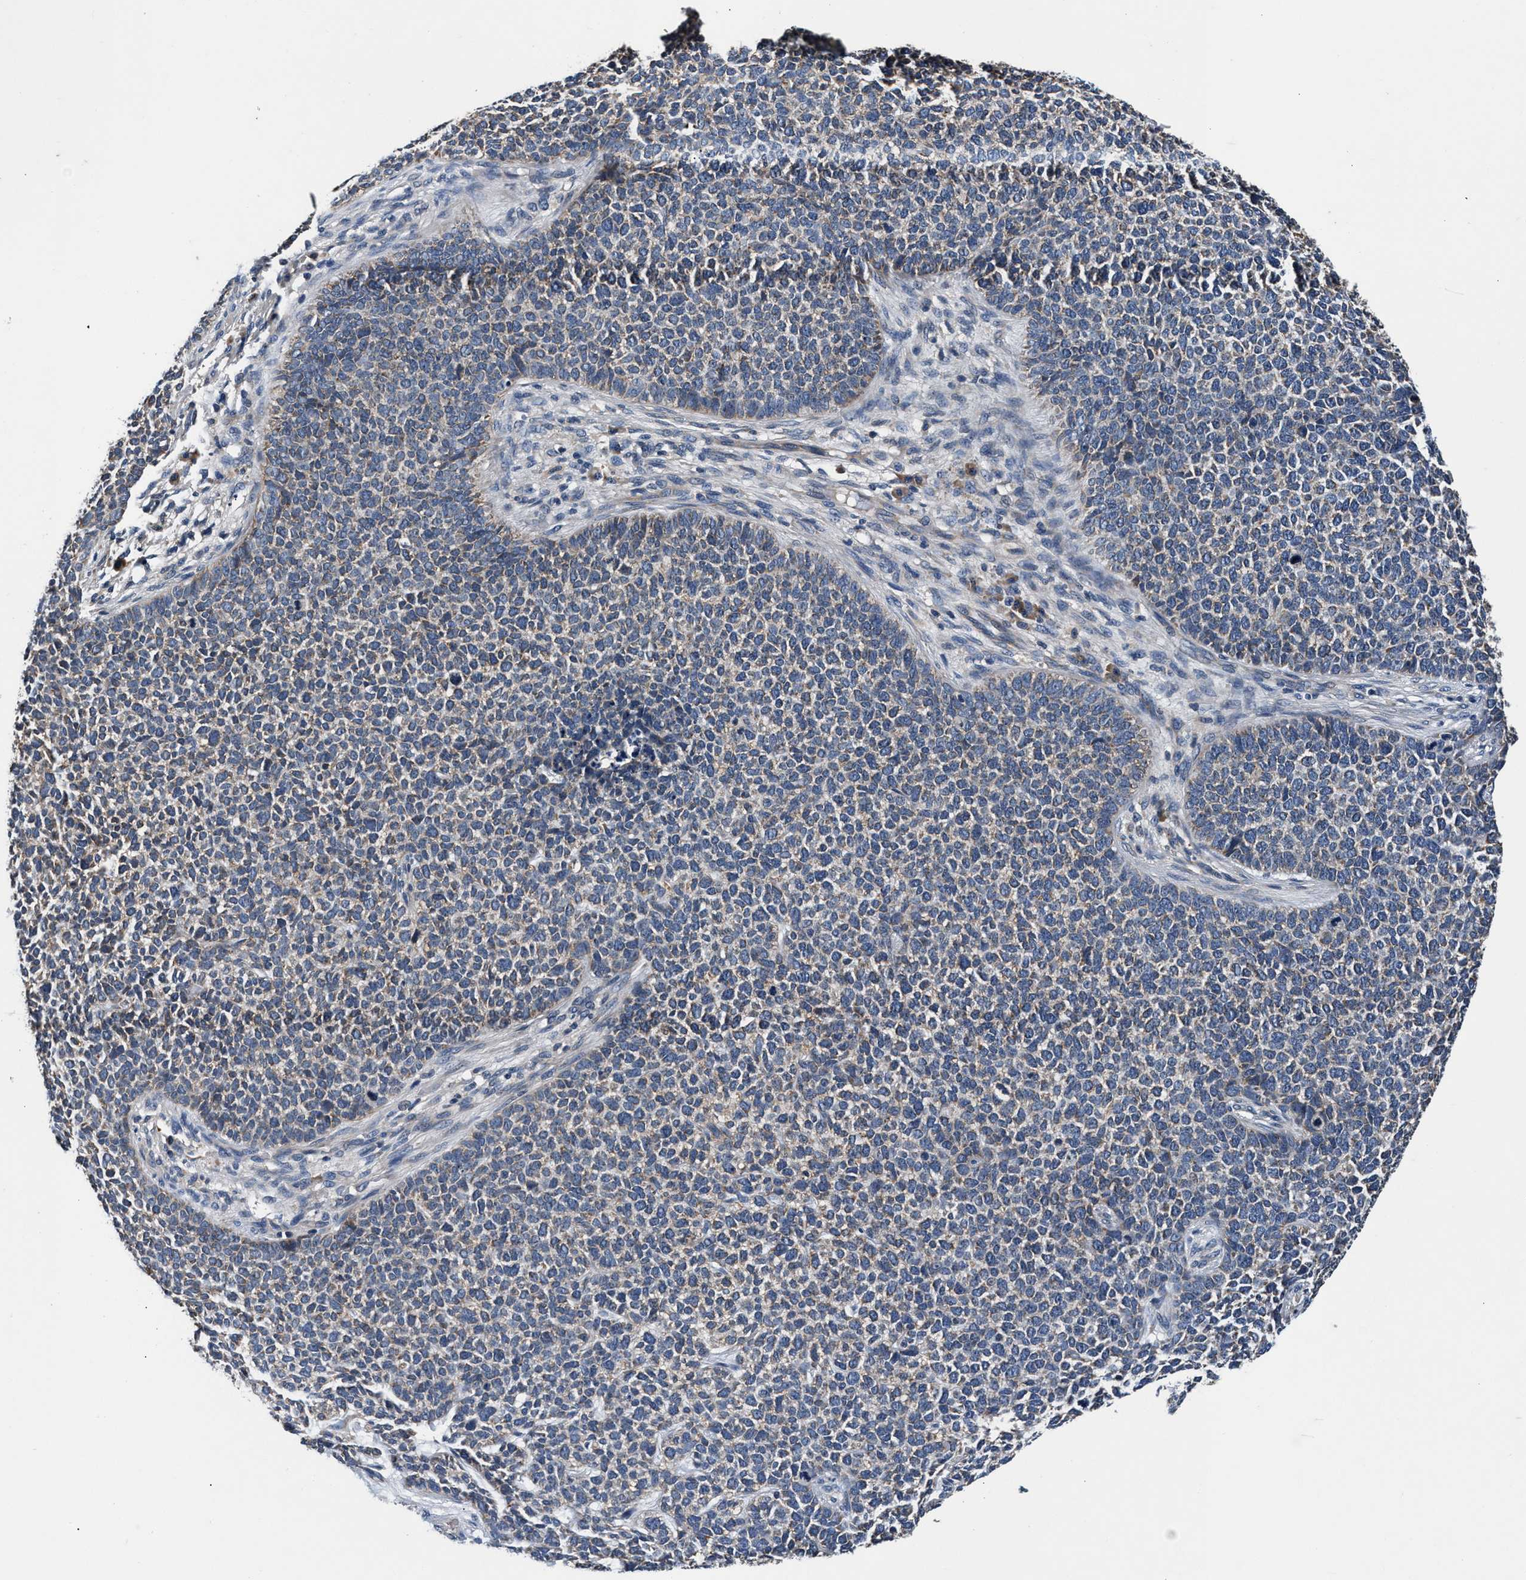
{"staining": {"intensity": "weak", "quantity": "25%-75%", "location": "cytoplasmic/membranous"}, "tissue": "skin cancer", "cell_type": "Tumor cells", "image_type": "cancer", "snomed": [{"axis": "morphology", "description": "Basal cell carcinoma"}, {"axis": "topography", "description": "Skin"}], "caption": "Weak cytoplasmic/membranous protein staining is identified in about 25%-75% of tumor cells in skin cancer. The protein of interest is stained brown, and the nuclei are stained in blue (DAB IHC with brightfield microscopy, high magnification).", "gene": "IMMT", "patient": {"sex": "female", "age": 84}}